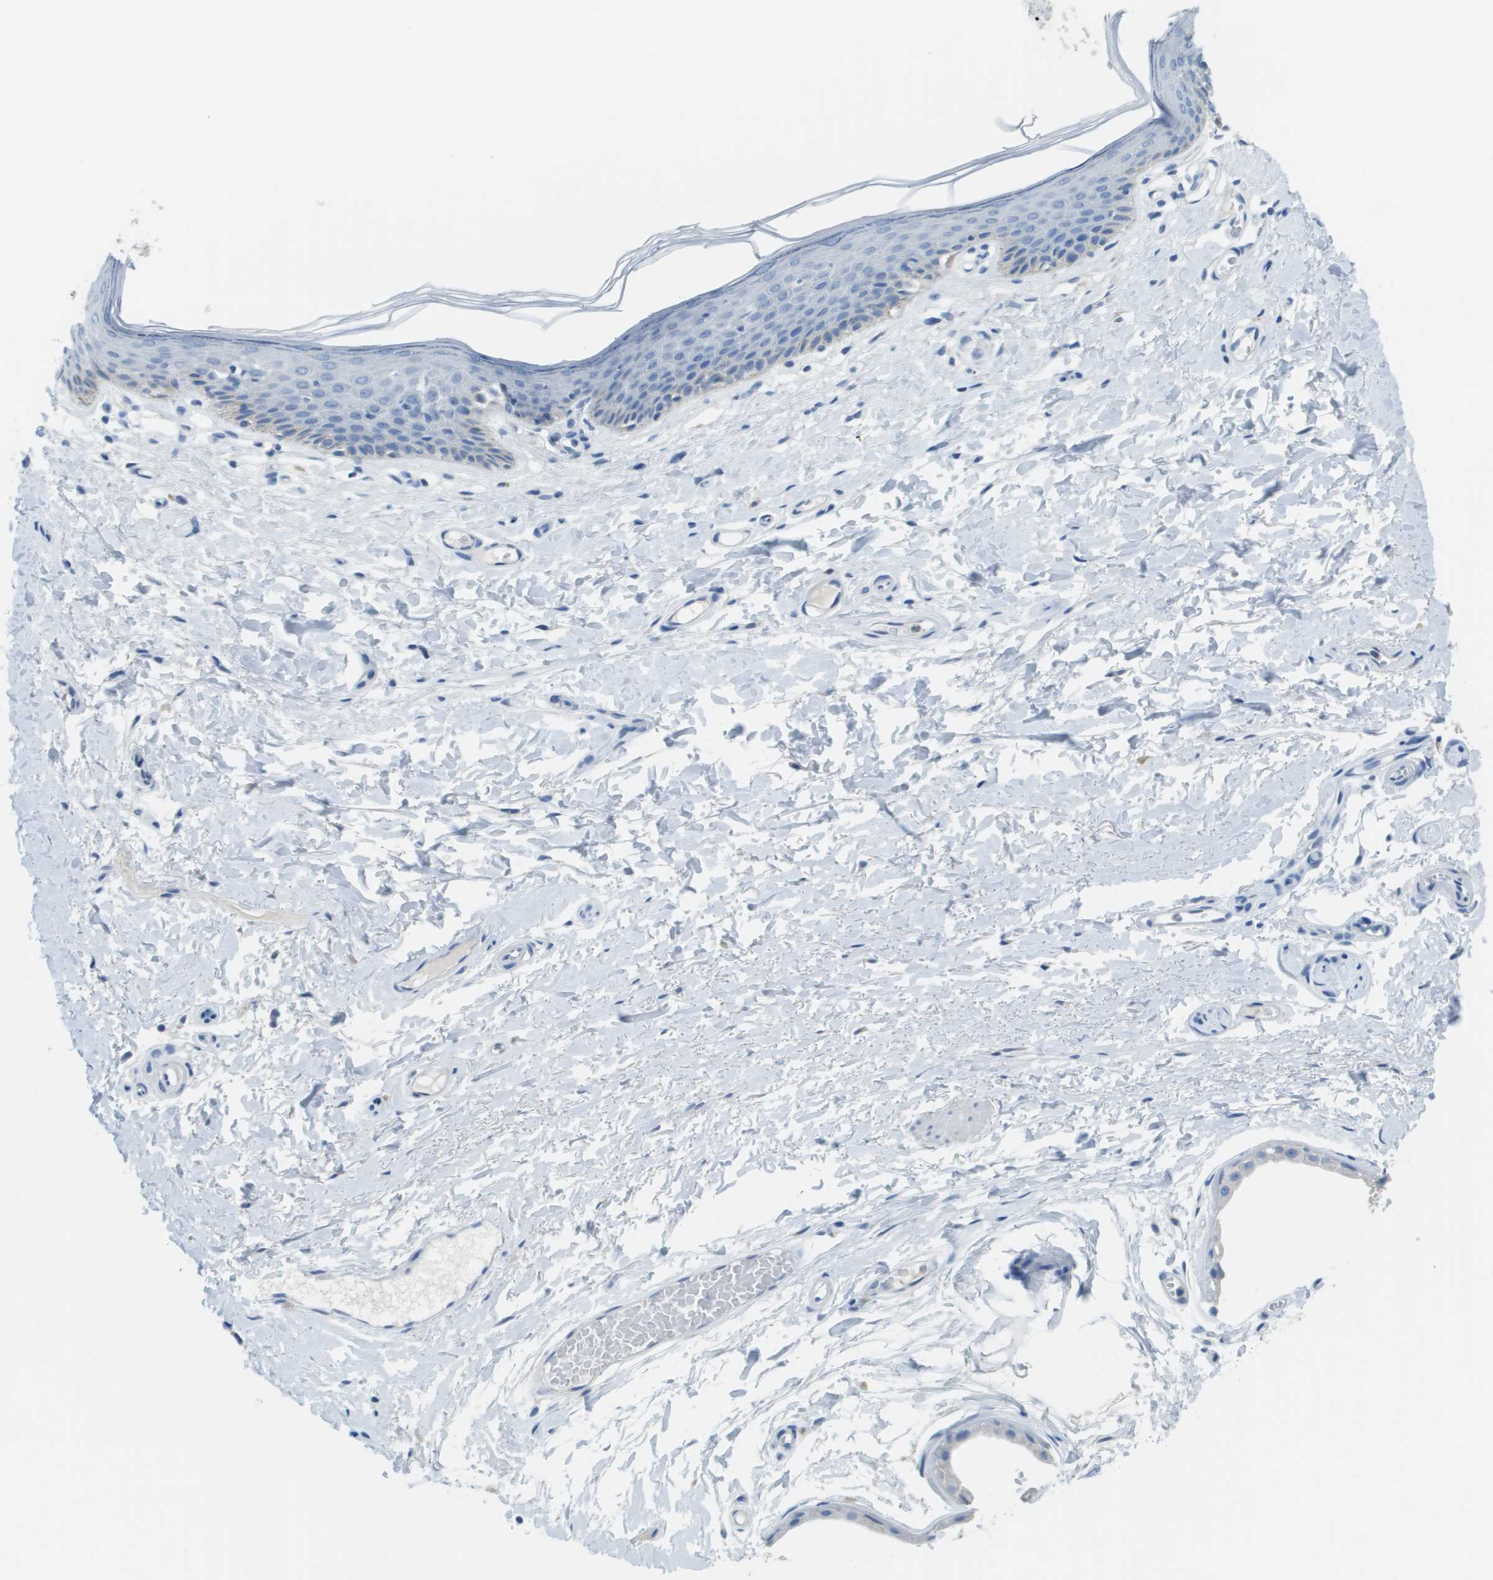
{"staining": {"intensity": "negative", "quantity": "none", "location": "none"}, "tissue": "skin", "cell_type": "Epidermal cells", "image_type": "normal", "snomed": [{"axis": "morphology", "description": "Normal tissue, NOS"}, {"axis": "topography", "description": "Vulva"}], "caption": "Image shows no protein positivity in epidermal cells of benign skin. (DAB immunohistochemistry visualized using brightfield microscopy, high magnification).", "gene": "PTGDR2", "patient": {"sex": "female", "age": 54}}